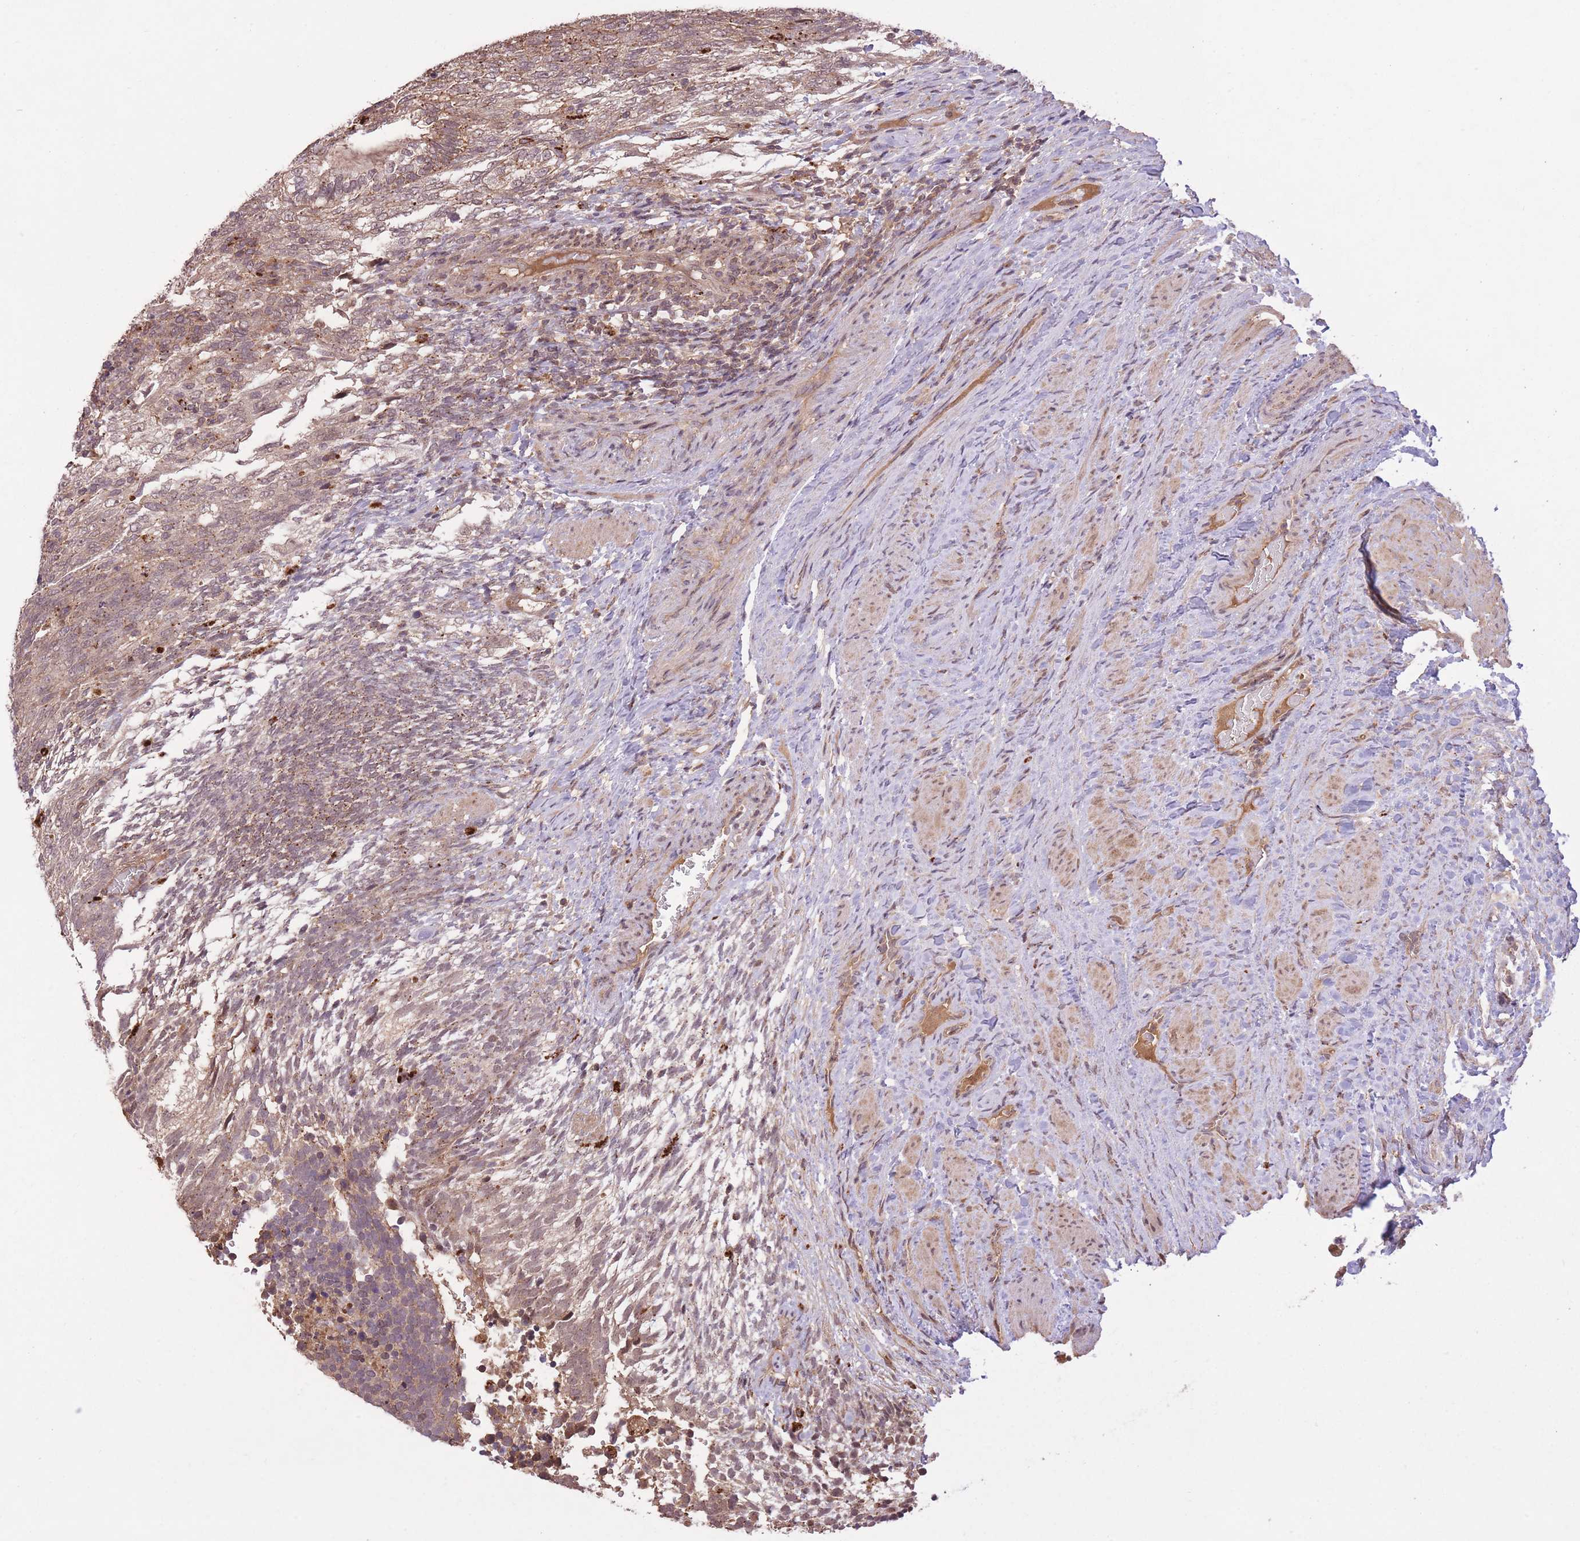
{"staining": {"intensity": "moderate", "quantity": ">75%", "location": "cytoplasmic/membranous"}, "tissue": "testis cancer", "cell_type": "Tumor cells", "image_type": "cancer", "snomed": [{"axis": "morphology", "description": "Carcinoma, Embryonal, NOS"}, {"axis": "topography", "description": "Testis"}], "caption": "Embryonal carcinoma (testis) stained for a protein (brown) demonstrates moderate cytoplasmic/membranous positive positivity in about >75% of tumor cells.", "gene": "POLR3F", "patient": {"sex": "male", "age": 23}}